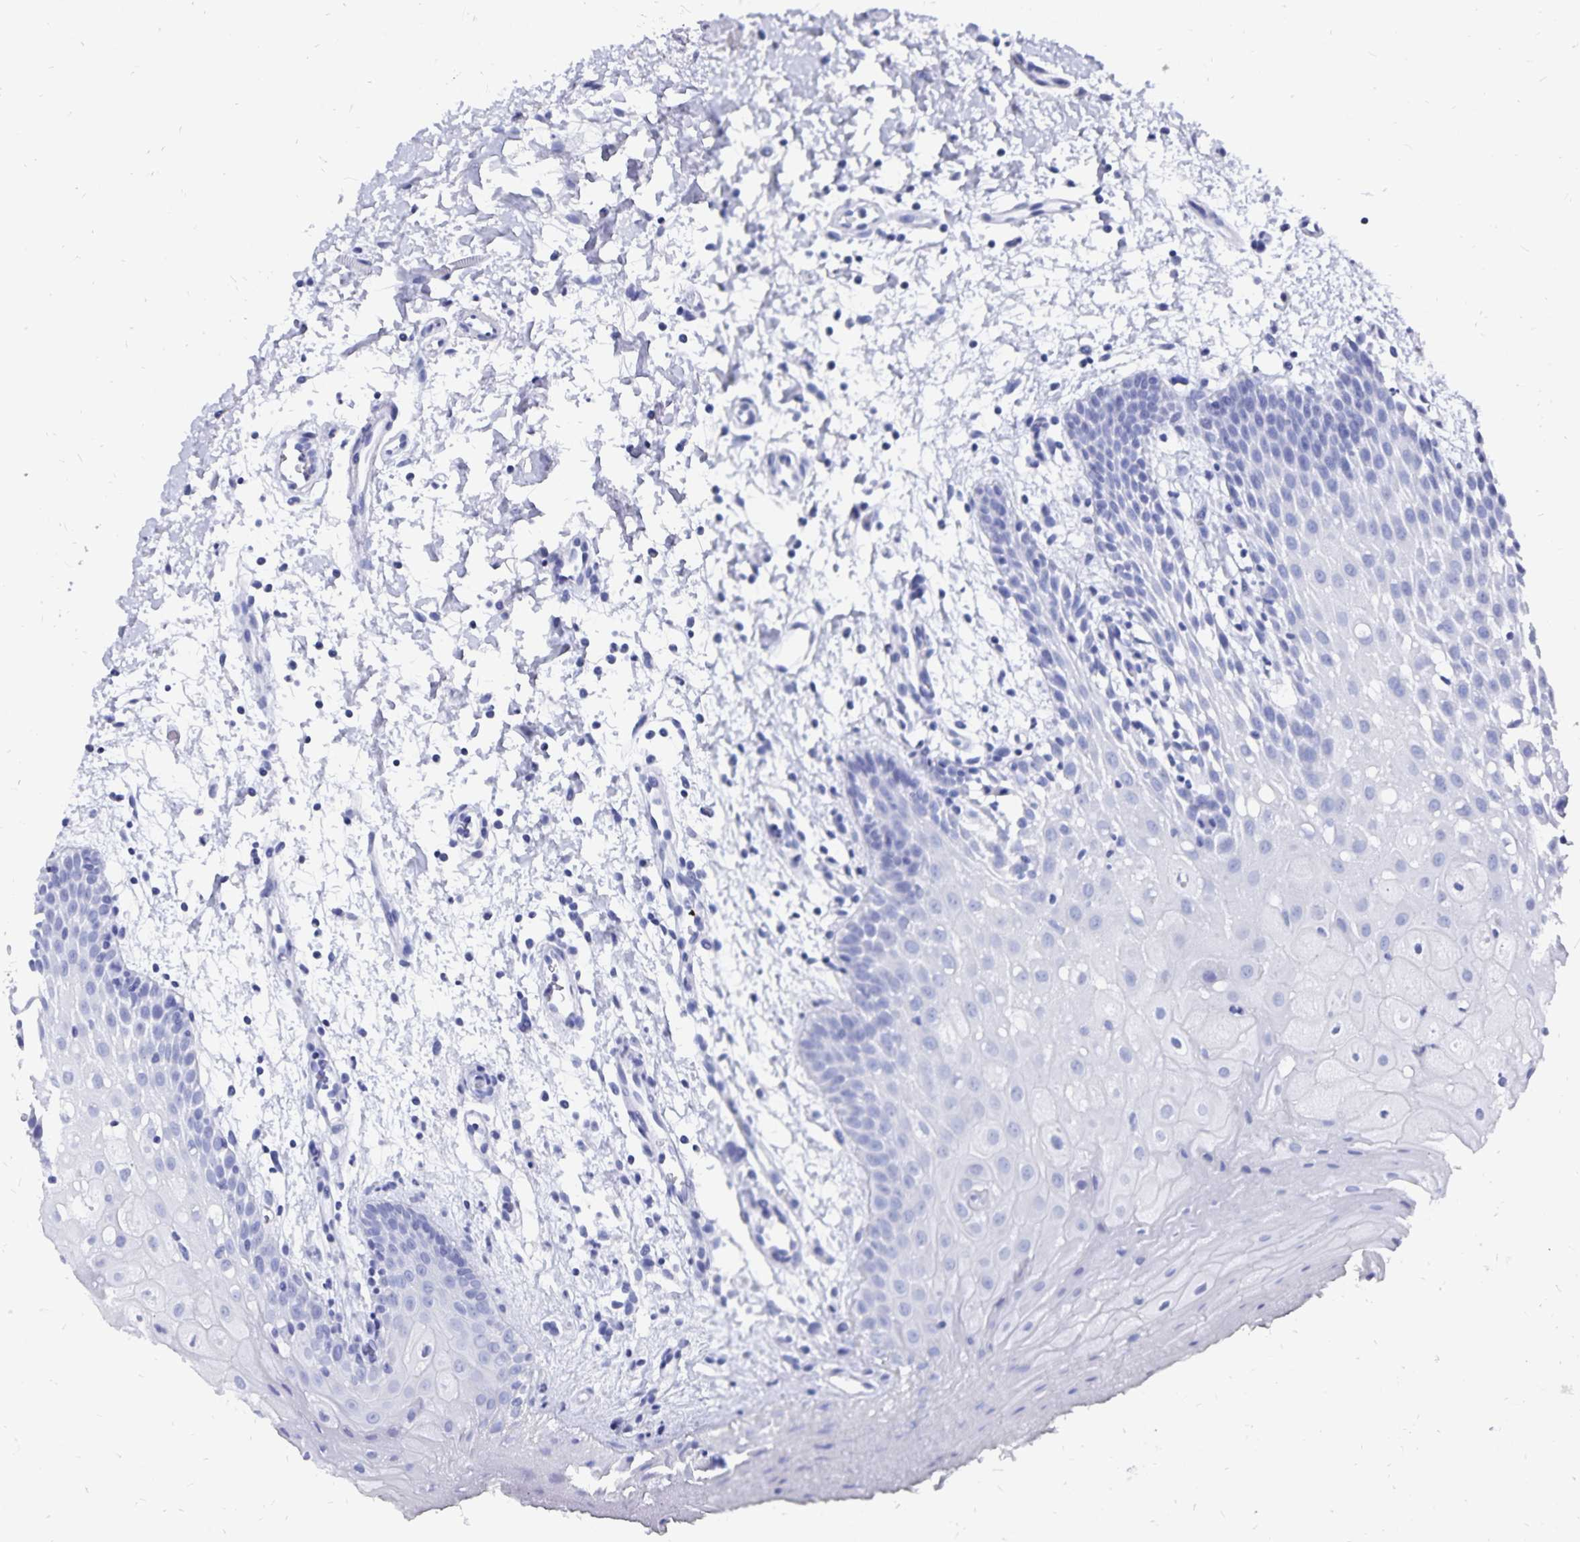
{"staining": {"intensity": "negative", "quantity": "none", "location": "none"}, "tissue": "oral mucosa", "cell_type": "Squamous epithelial cells", "image_type": "normal", "snomed": [{"axis": "morphology", "description": "Normal tissue, NOS"}, {"axis": "morphology", "description": "Squamous cell carcinoma, NOS"}, {"axis": "topography", "description": "Oral tissue"}, {"axis": "topography", "description": "Tounge, NOS"}, {"axis": "topography", "description": "Head-Neck"}], "caption": "Immunohistochemistry image of normal oral mucosa: human oral mucosa stained with DAB (3,3'-diaminobenzidine) displays no significant protein expression in squamous epithelial cells.", "gene": "ADH1A", "patient": {"sex": "male", "age": 62}}